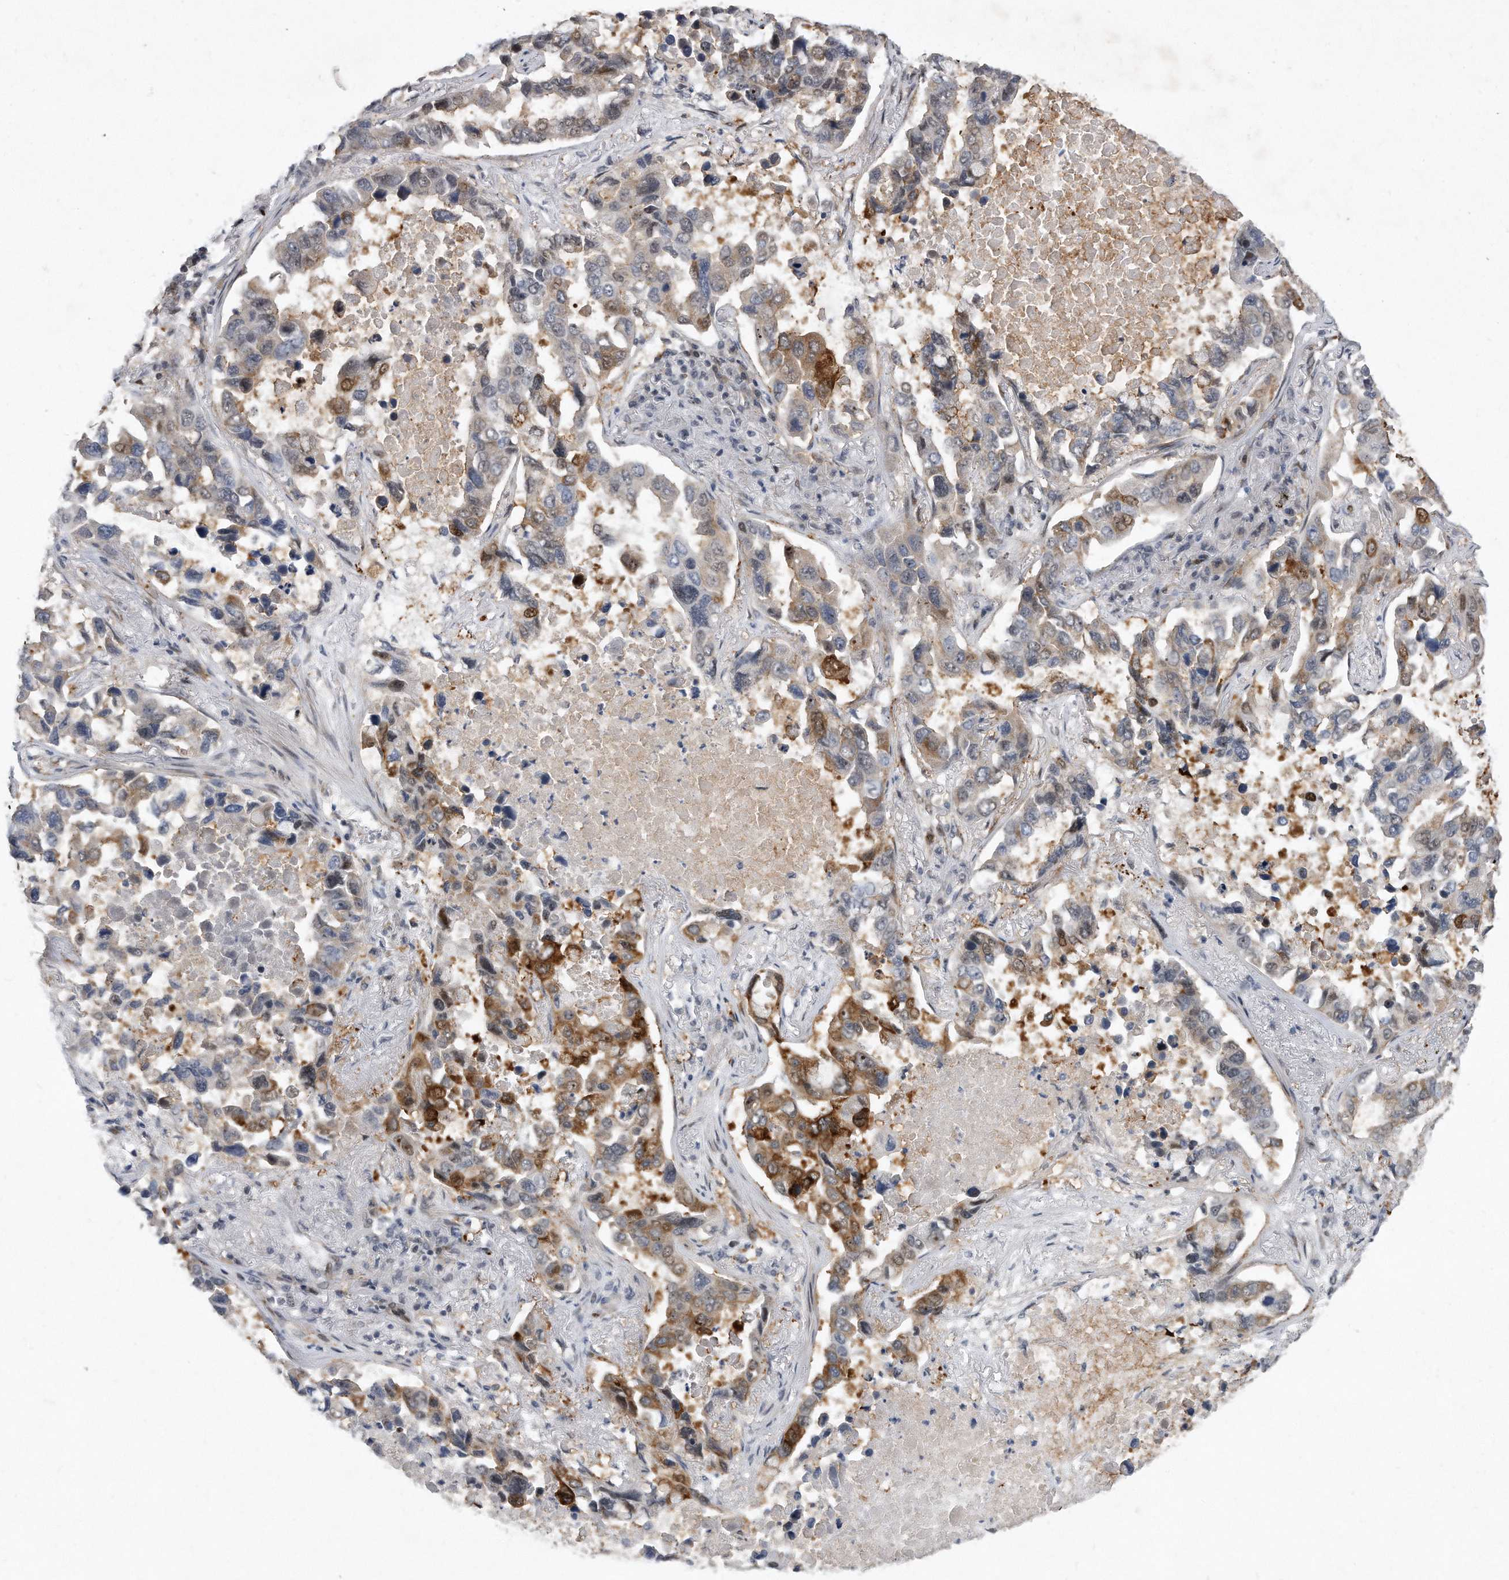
{"staining": {"intensity": "moderate", "quantity": "25%-75%", "location": "cytoplasmic/membranous,nuclear"}, "tissue": "lung cancer", "cell_type": "Tumor cells", "image_type": "cancer", "snomed": [{"axis": "morphology", "description": "Adenocarcinoma, NOS"}, {"axis": "topography", "description": "Lung"}], "caption": "Immunohistochemical staining of adenocarcinoma (lung) reveals medium levels of moderate cytoplasmic/membranous and nuclear staining in about 25%-75% of tumor cells.", "gene": "PGBD2", "patient": {"sex": "male", "age": 64}}